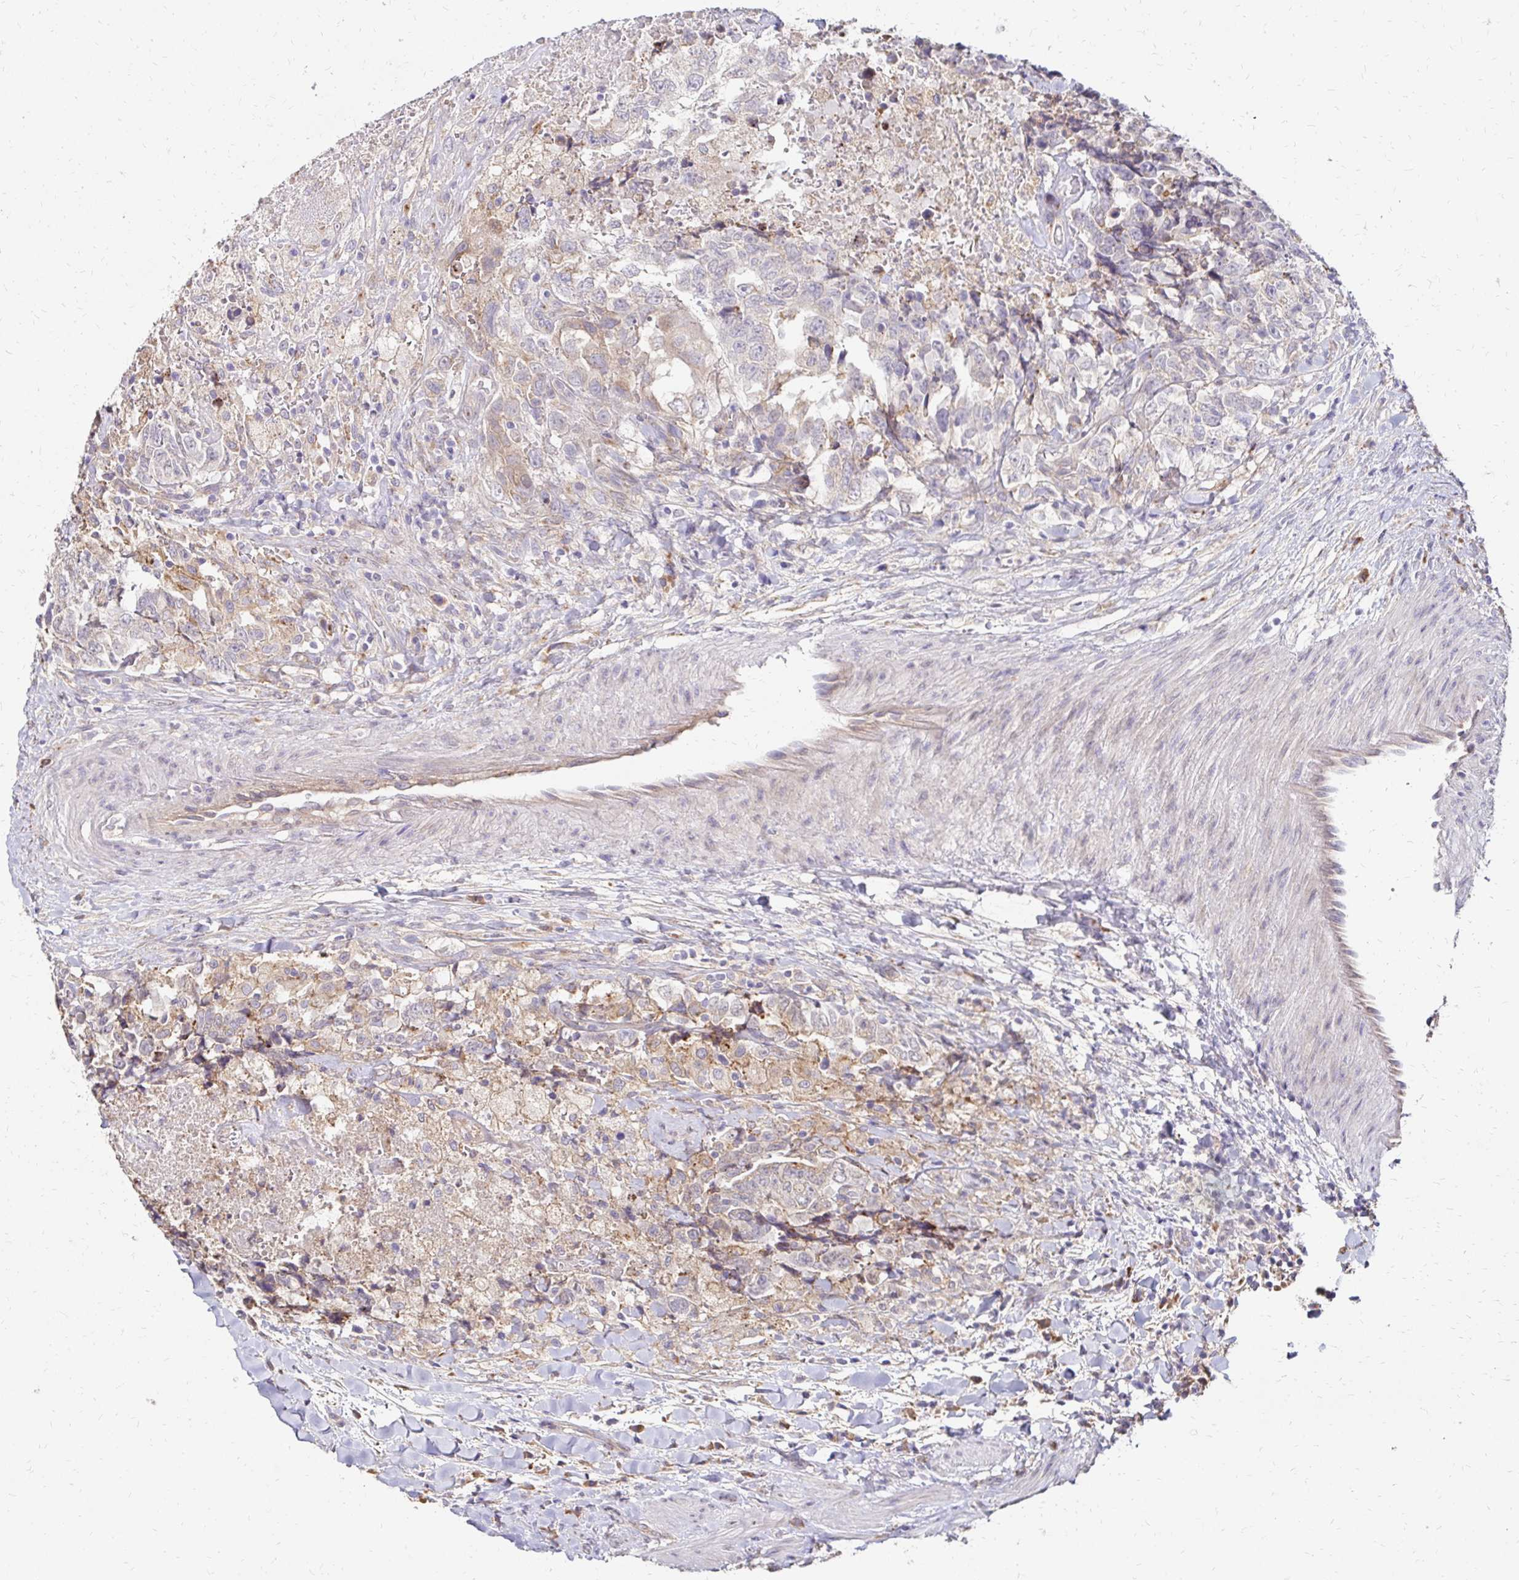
{"staining": {"intensity": "weak", "quantity": "<25%", "location": "cytoplasmic/membranous"}, "tissue": "testis cancer", "cell_type": "Tumor cells", "image_type": "cancer", "snomed": [{"axis": "morphology", "description": "Carcinoma, Embryonal, NOS"}, {"axis": "topography", "description": "Testis"}], "caption": "This is an immunohistochemistry image of testis cancer. There is no staining in tumor cells.", "gene": "PRIMA1", "patient": {"sex": "male", "age": 24}}